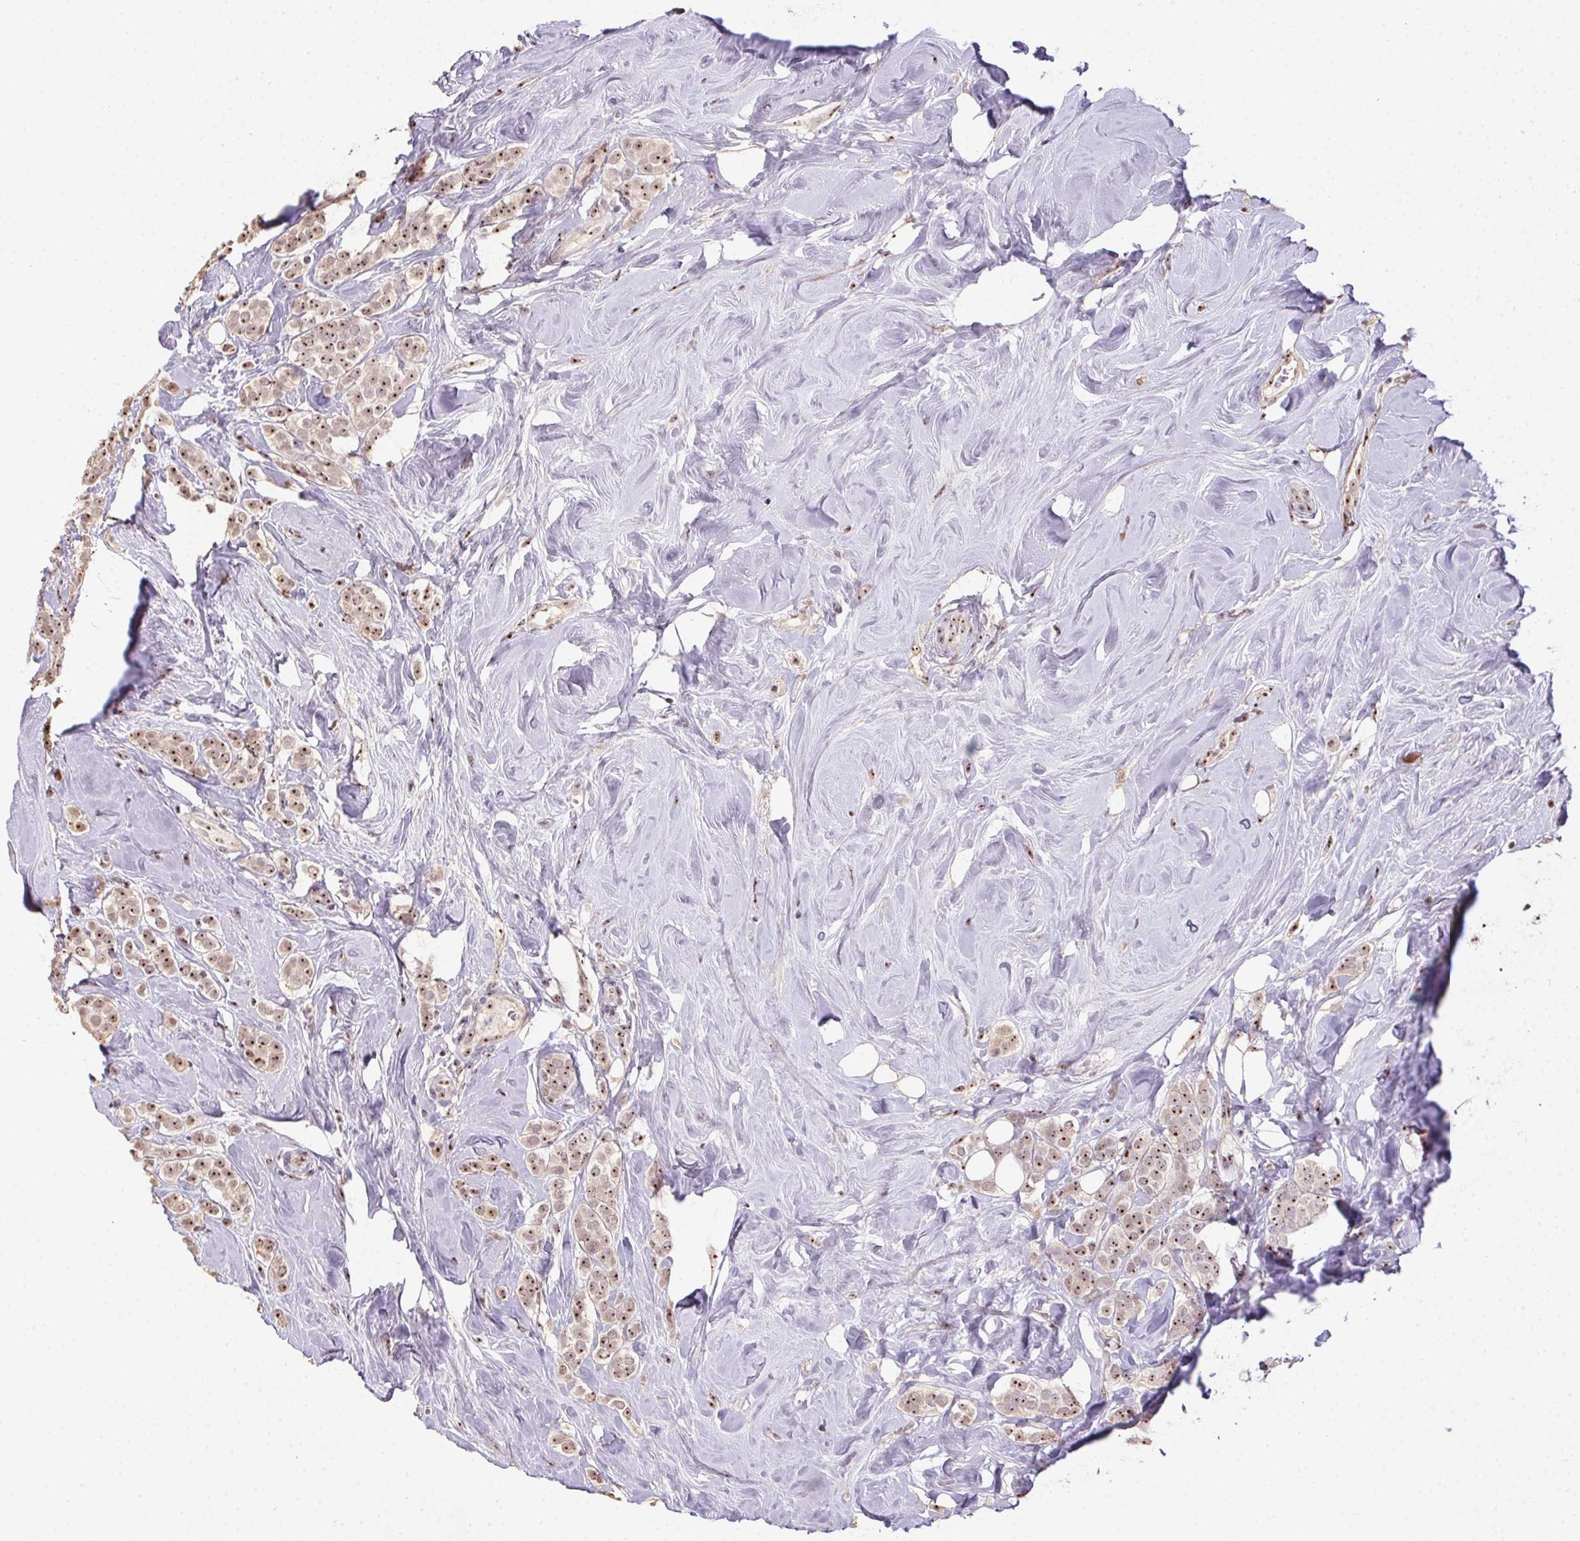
{"staining": {"intensity": "moderate", "quantity": ">75%", "location": "nuclear"}, "tissue": "breast cancer", "cell_type": "Tumor cells", "image_type": "cancer", "snomed": [{"axis": "morphology", "description": "Lobular carcinoma"}, {"axis": "topography", "description": "Breast"}], "caption": "The histopathology image exhibits staining of breast cancer, revealing moderate nuclear protein positivity (brown color) within tumor cells. The protein of interest is stained brown, and the nuclei are stained in blue (DAB IHC with brightfield microscopy, high magnification).", "gene": "BATF2", "patient": {"sex": "female", "age": 49}}